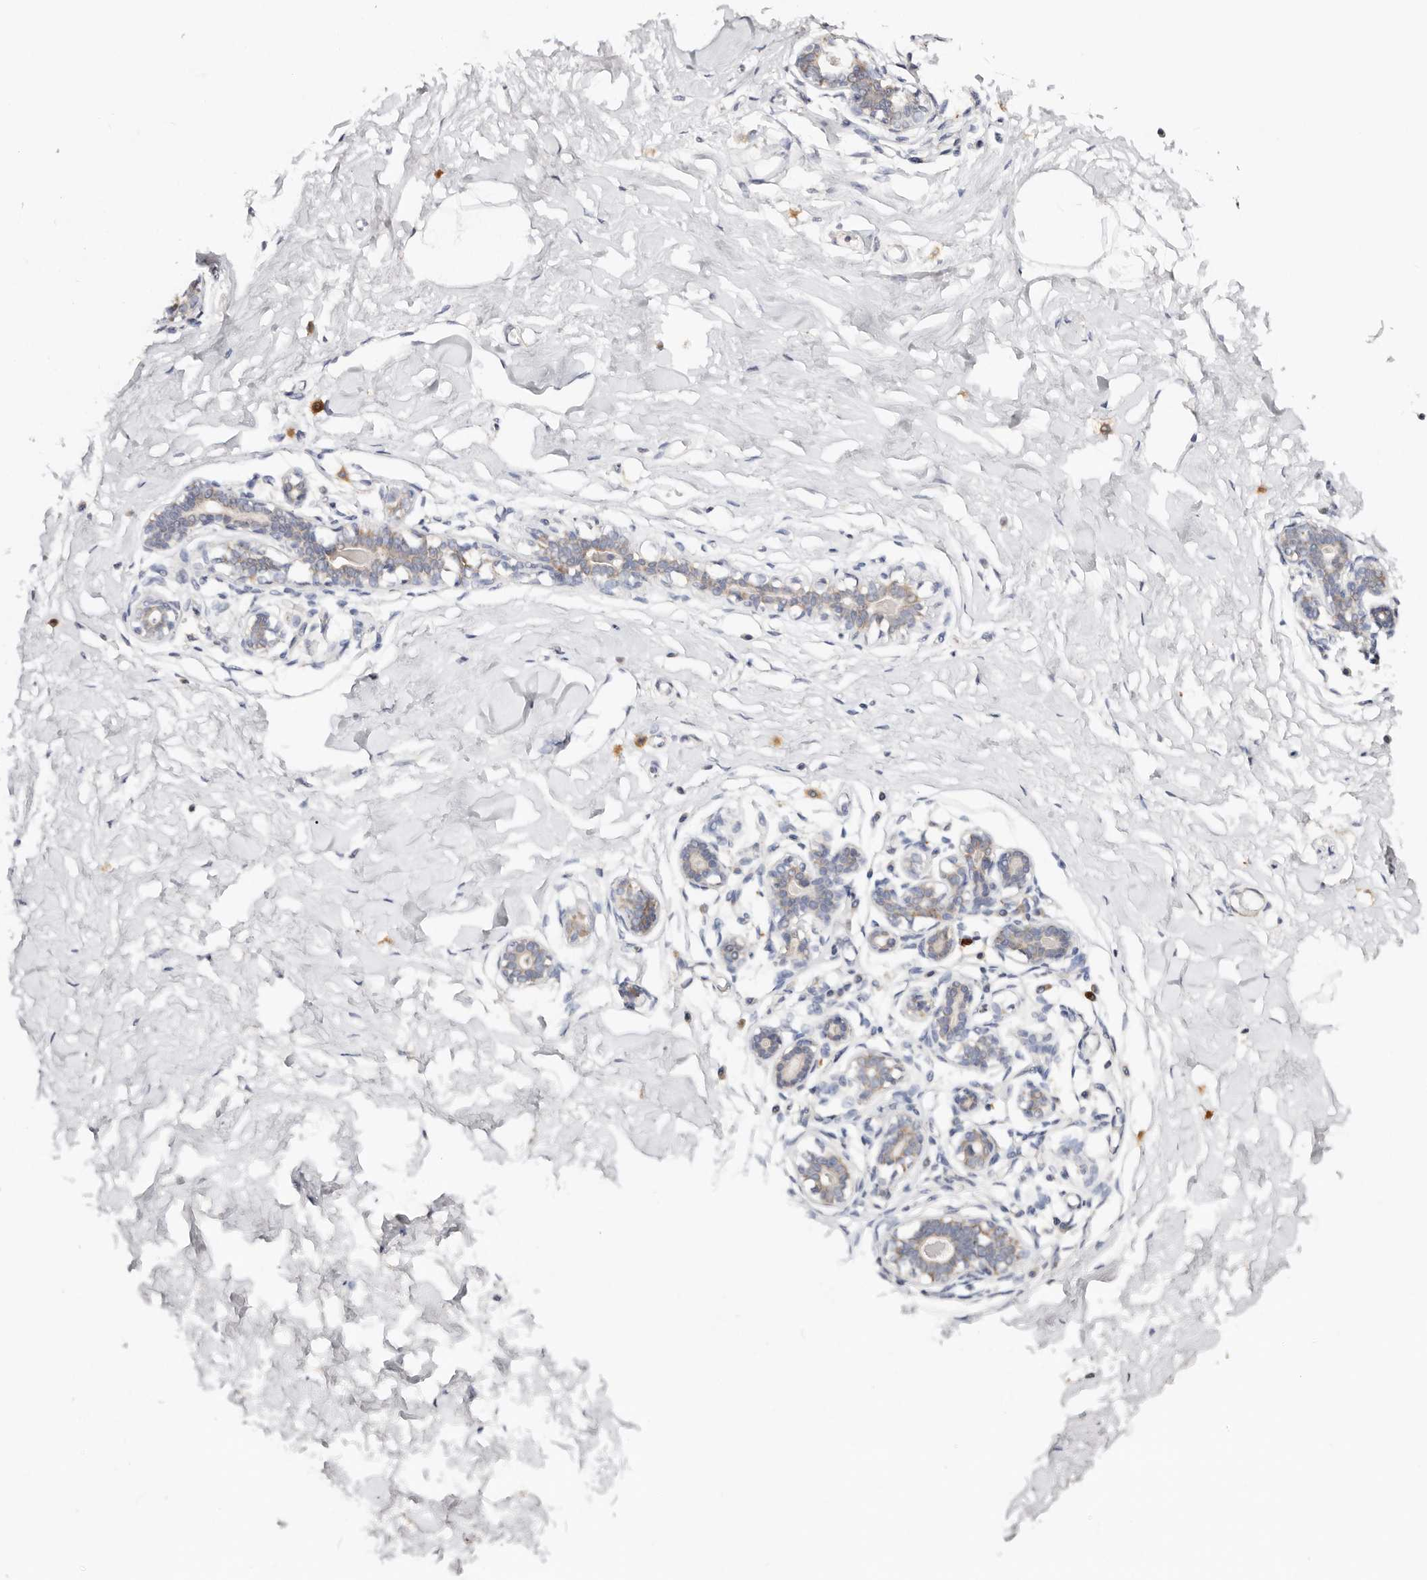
{"staining": {"intensity": "negative", "quantity": "none", "location": "none"}, "tissue": "breast", "cell_type": "Adipocytes", "image_type": "normal", "snomed": [{"axis": "morphology", "description": "Normal tissue, NOS"}, {"axis": "morphology", "description": "Adenoma, NOS"}, {"axis": "topography", "description": "Breast"}], "caption": "Immunohistochemistry of normal breast exhibits no expression in adipocytes. (Stains: DAB (3,3'-diaminobenzidine) immunohistochemistry (IHC) with hematoxylin counter stain, Microscopy: brightfield microscopy at high magnification).", "gene": "VIPAS39", "patient": {"sex": "female", "age": 23}}